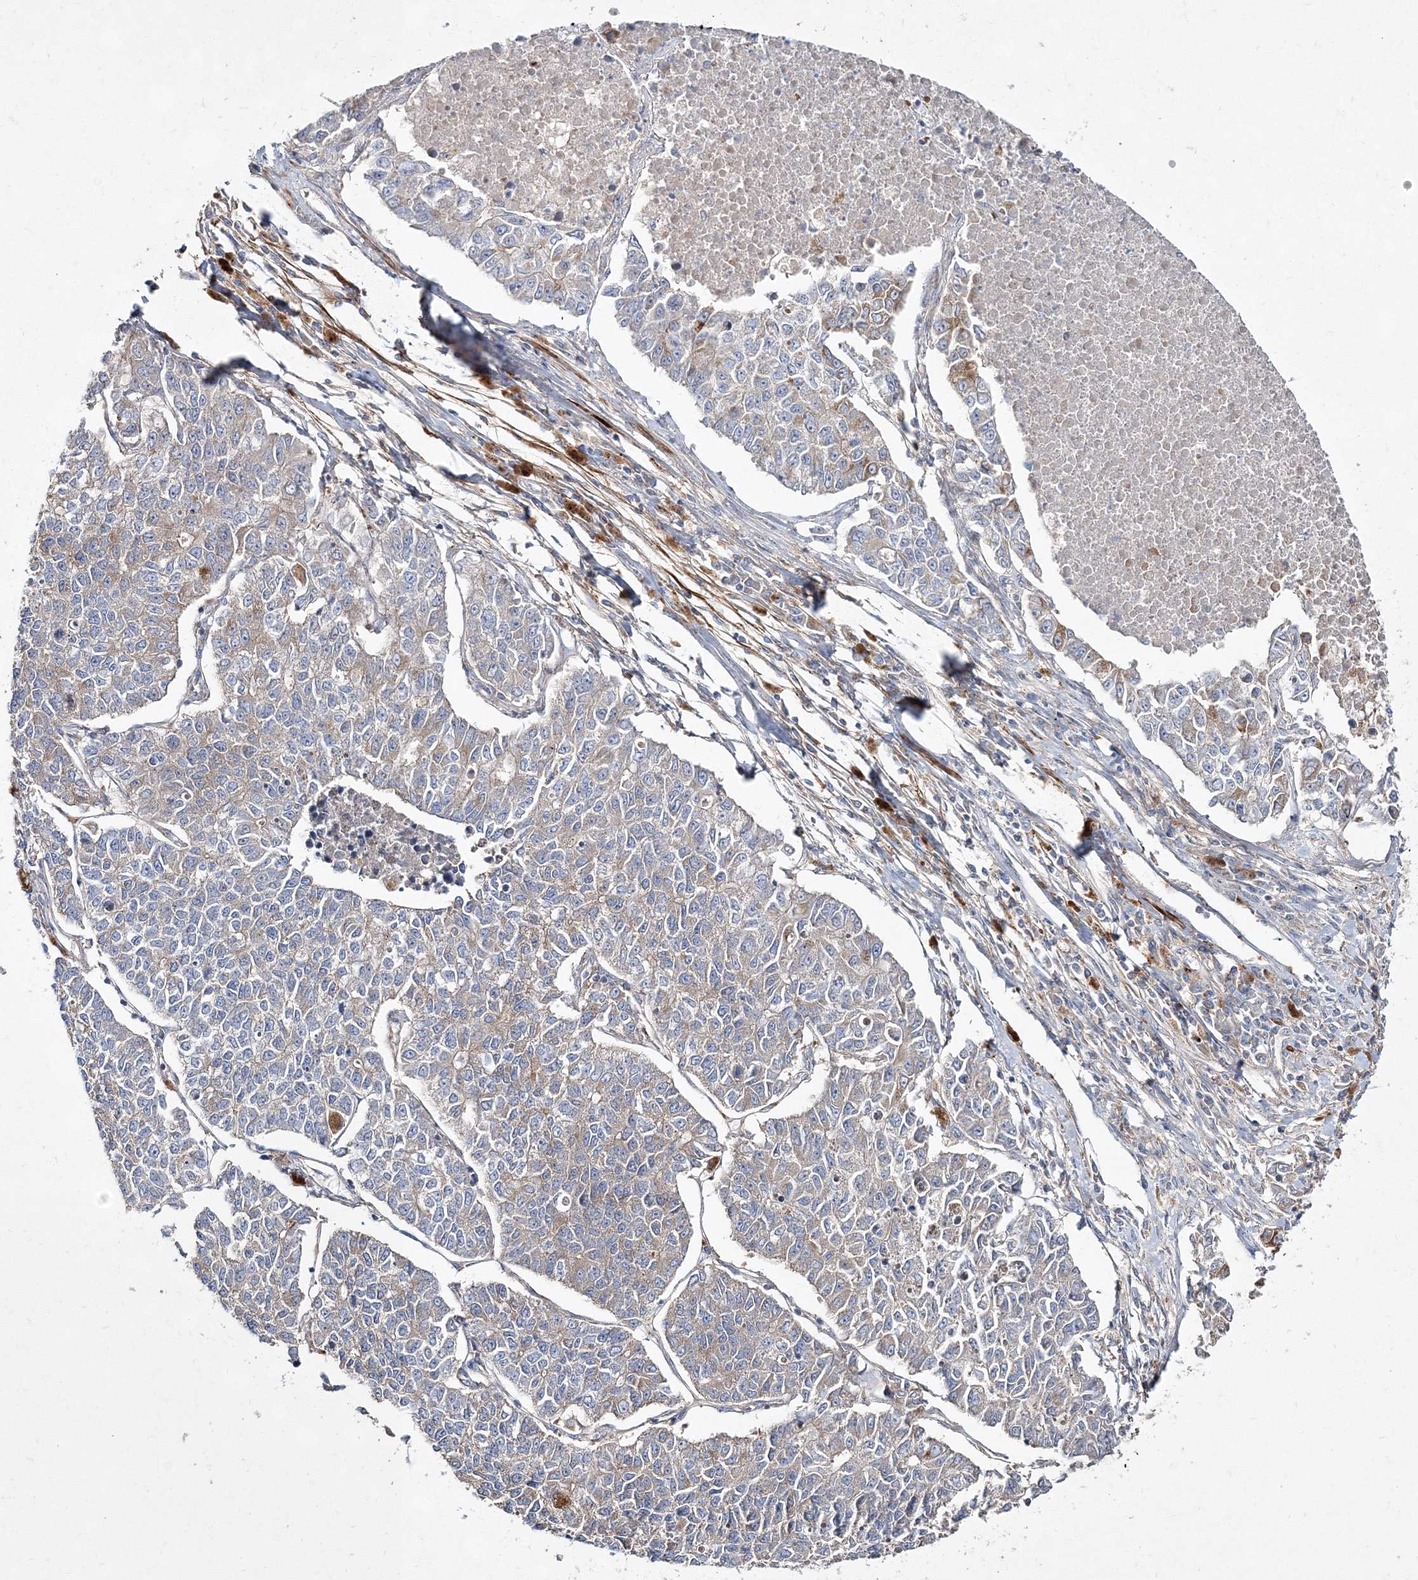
{"staining": {"intensity": "negative", "quantity": "none", "location": "none"}, "tissue": "lung cancer", "cell_type": "Tumor cells", "image_type": "cancer", "snomed": [{"axis": "morphology", "description": "Adenocarcinoma, NOS"}, {"axis": "topography", "description": "Lung"}], "caption": "A high-resolution image shows immunohistochemistry (IHC) staining of lung adenocarcinoma, which reveals no significant positivity in tumor cells.", "gene": "ZSWIM6", "patient": {"sex": "male", "age": 49}}